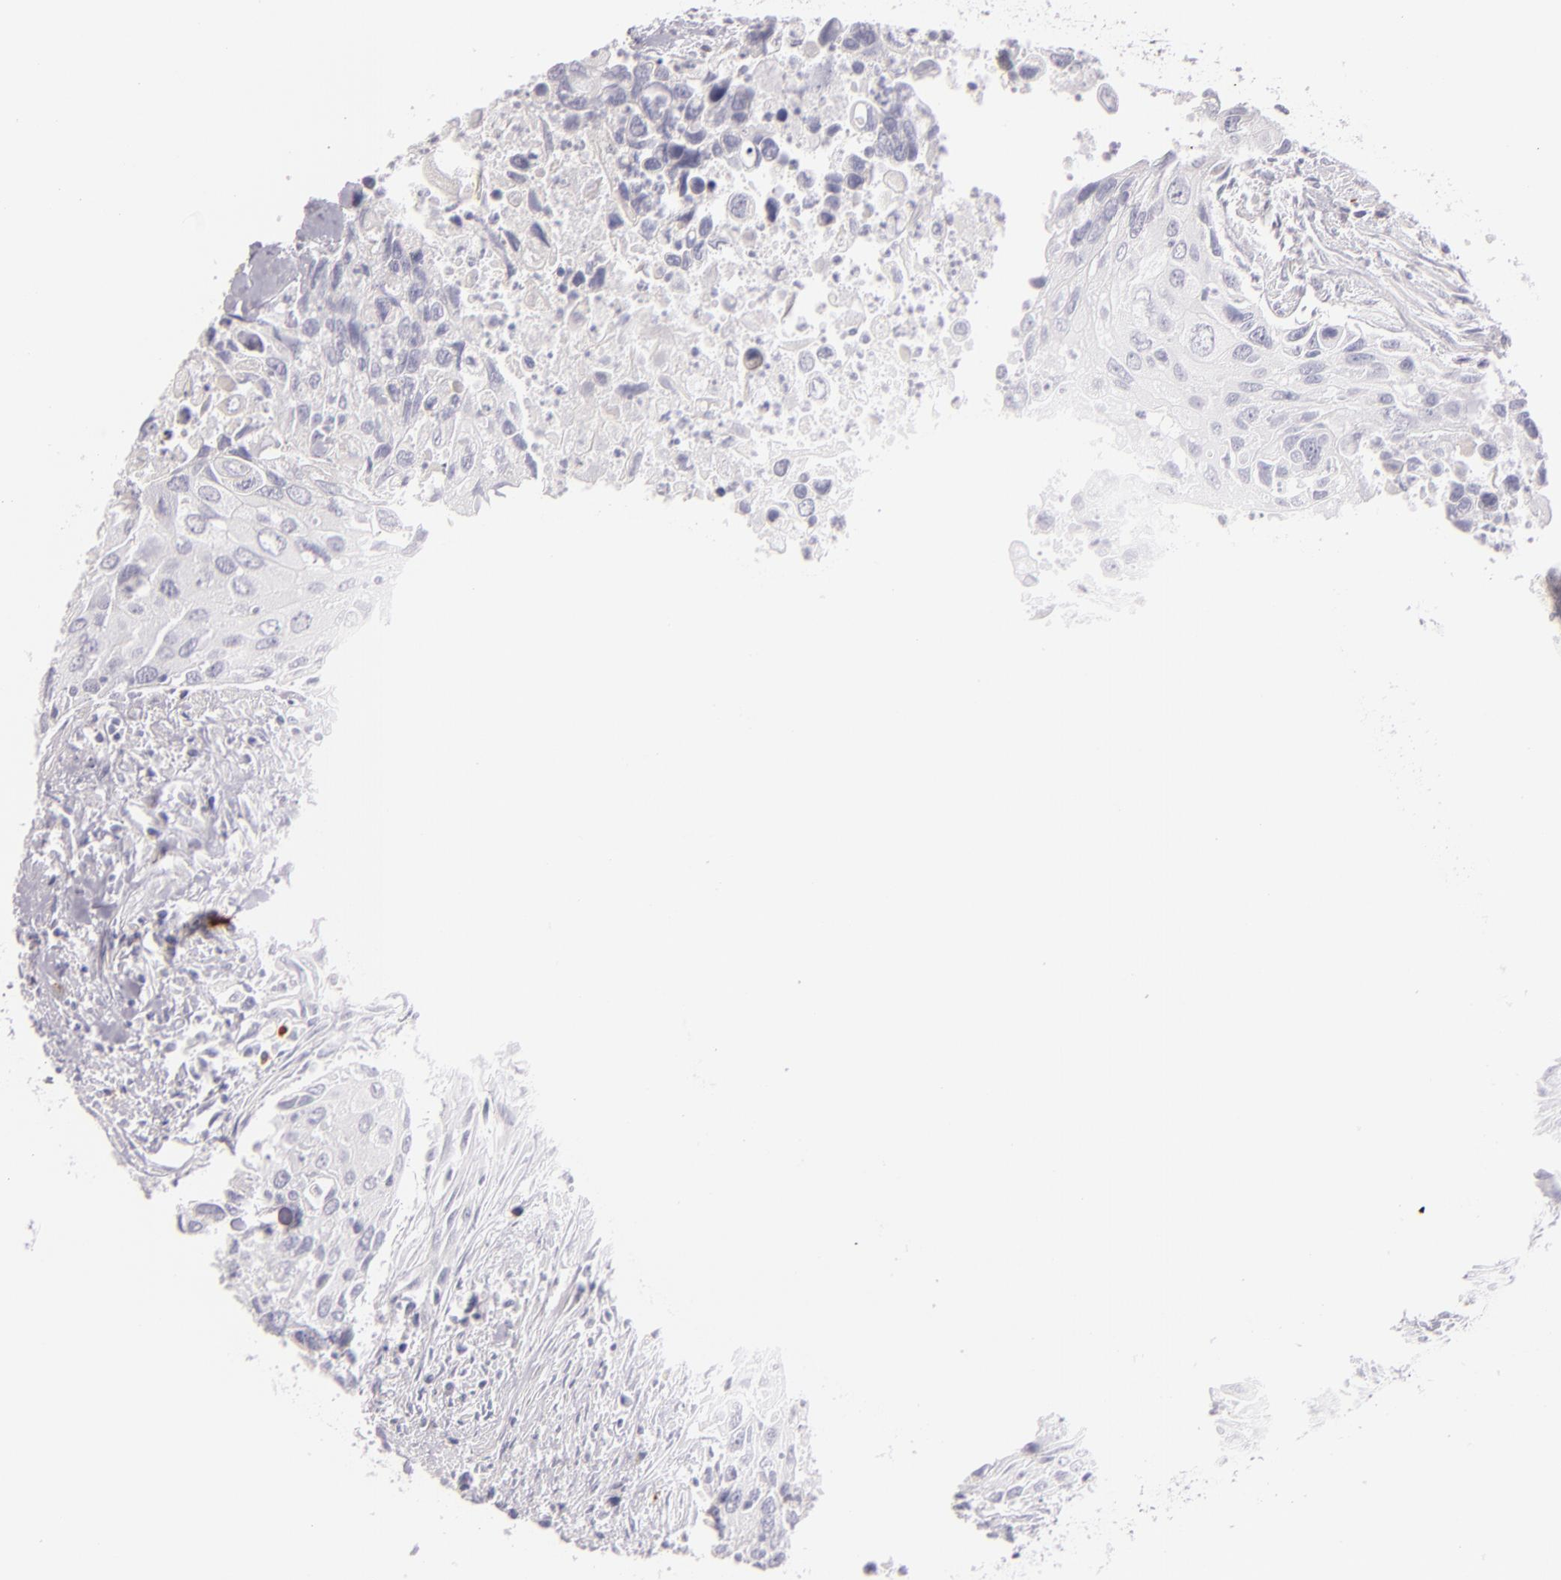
{"staining": {"intensity": "negative", "quantity": "none", "location": "none"}, "tissue": "urothelial cancer", "cell_type": "Tumor cells", "image_type": "cancer", "snomed": [{"axis": "morphology", "description": "Urothelial carcinoma, High grade"}, {"axis": "topography", "description": "Urinary bladder"}], "caption": "Immunohistochemistry photomicrograph of neoplastic tissue: human urothelial carcinoma (high-grade) stained with DAB shows no significant protein staining in tumor cells.", "gene": "TPSD1", "patient": {"sex": "male", "age": 71}}